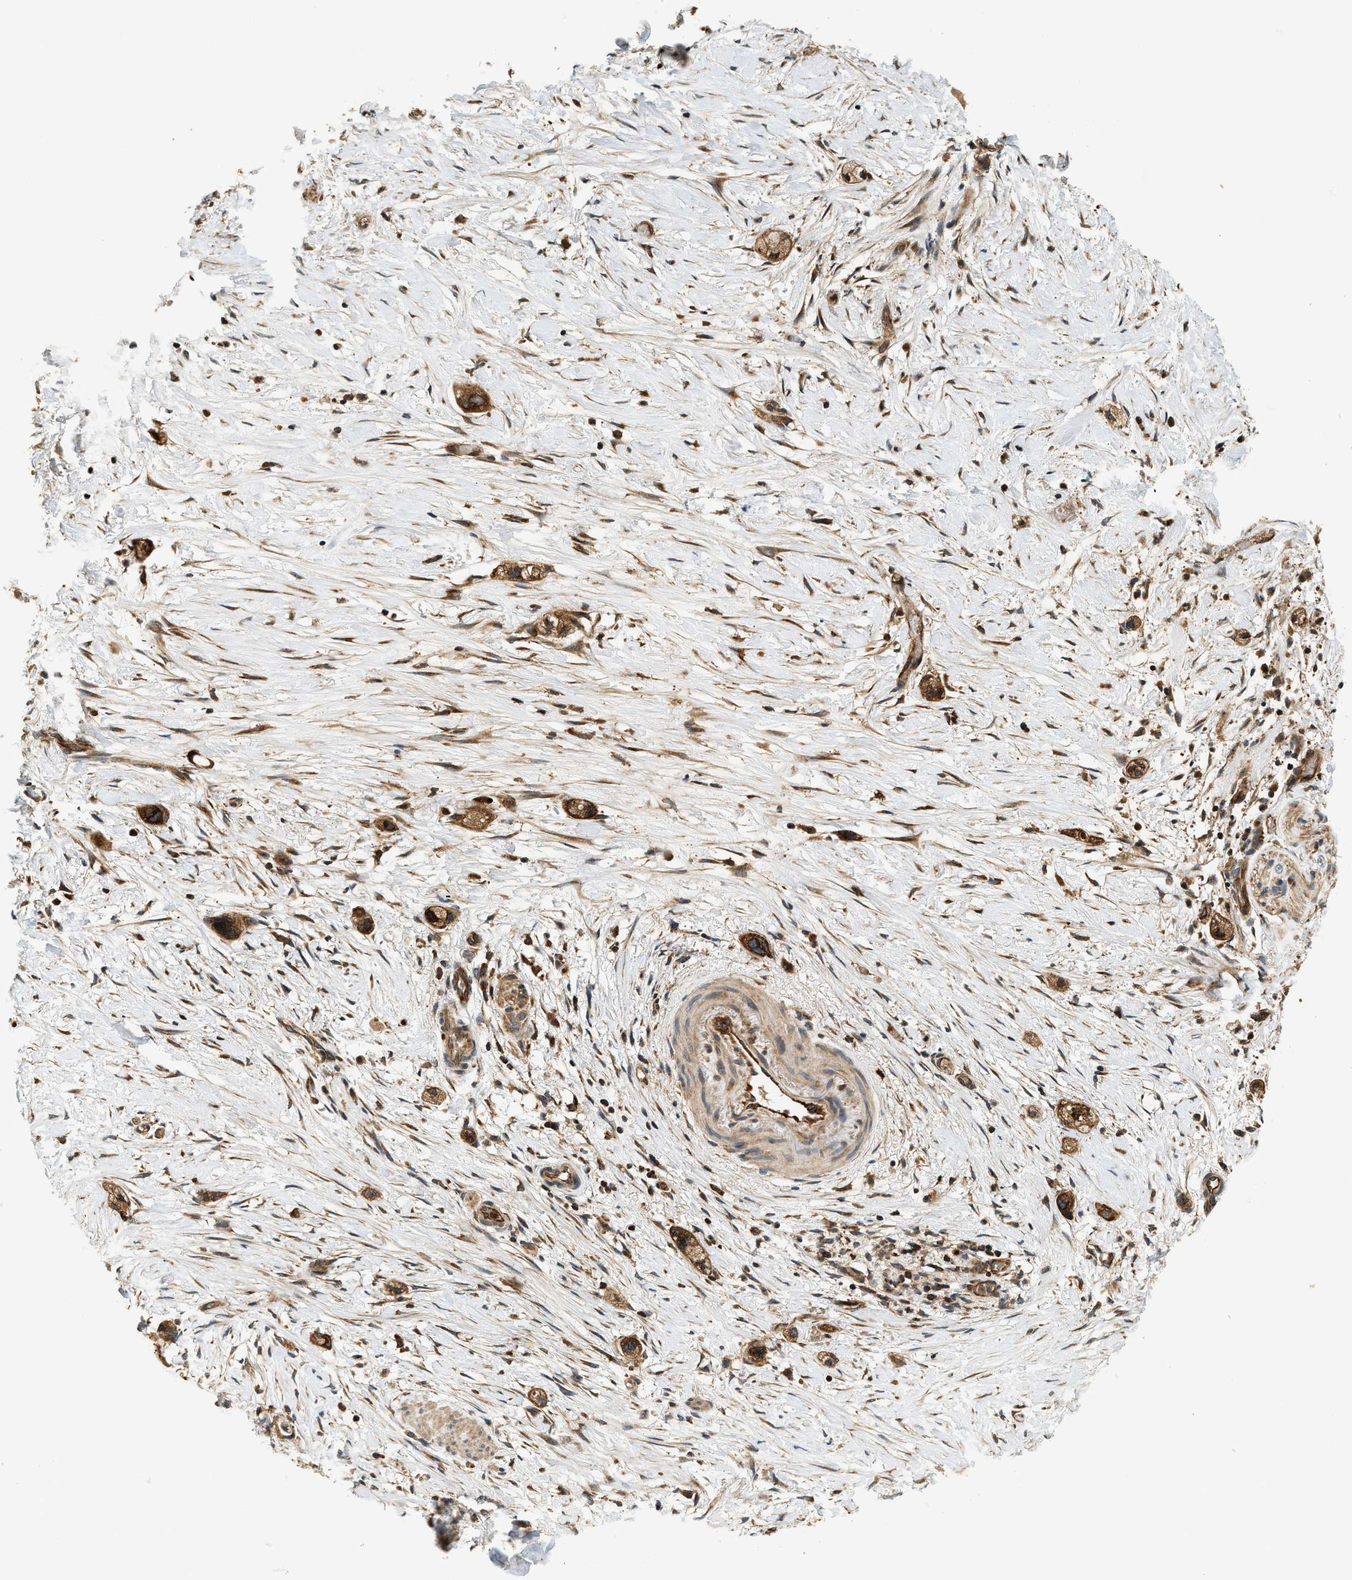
{"staining": {"intensity": "strong", "quantity": ">75%", "location": "cytoplasmic/membranous"}, "tissue": "stomach cancer", "cell_type": "Tumor cells", "image_type": "cancer", "snomed": [{"axis": "morphology", "description": "Adenocarcinoma, NOS"}, {"axis": "topography", "description": "Stomach"}, {"axis": "topography", "description": "Stomach, lower"}], "caption": "This is a photomicrograph of immunohistochemistry (IHC) staining of stomach cancer (adenocarcinoma), which shows strong positivity in the cytoplasmic/membranous of tumor cells.", "gene": "SAMD9", "patient": {"sex": "female", "age": 48}}